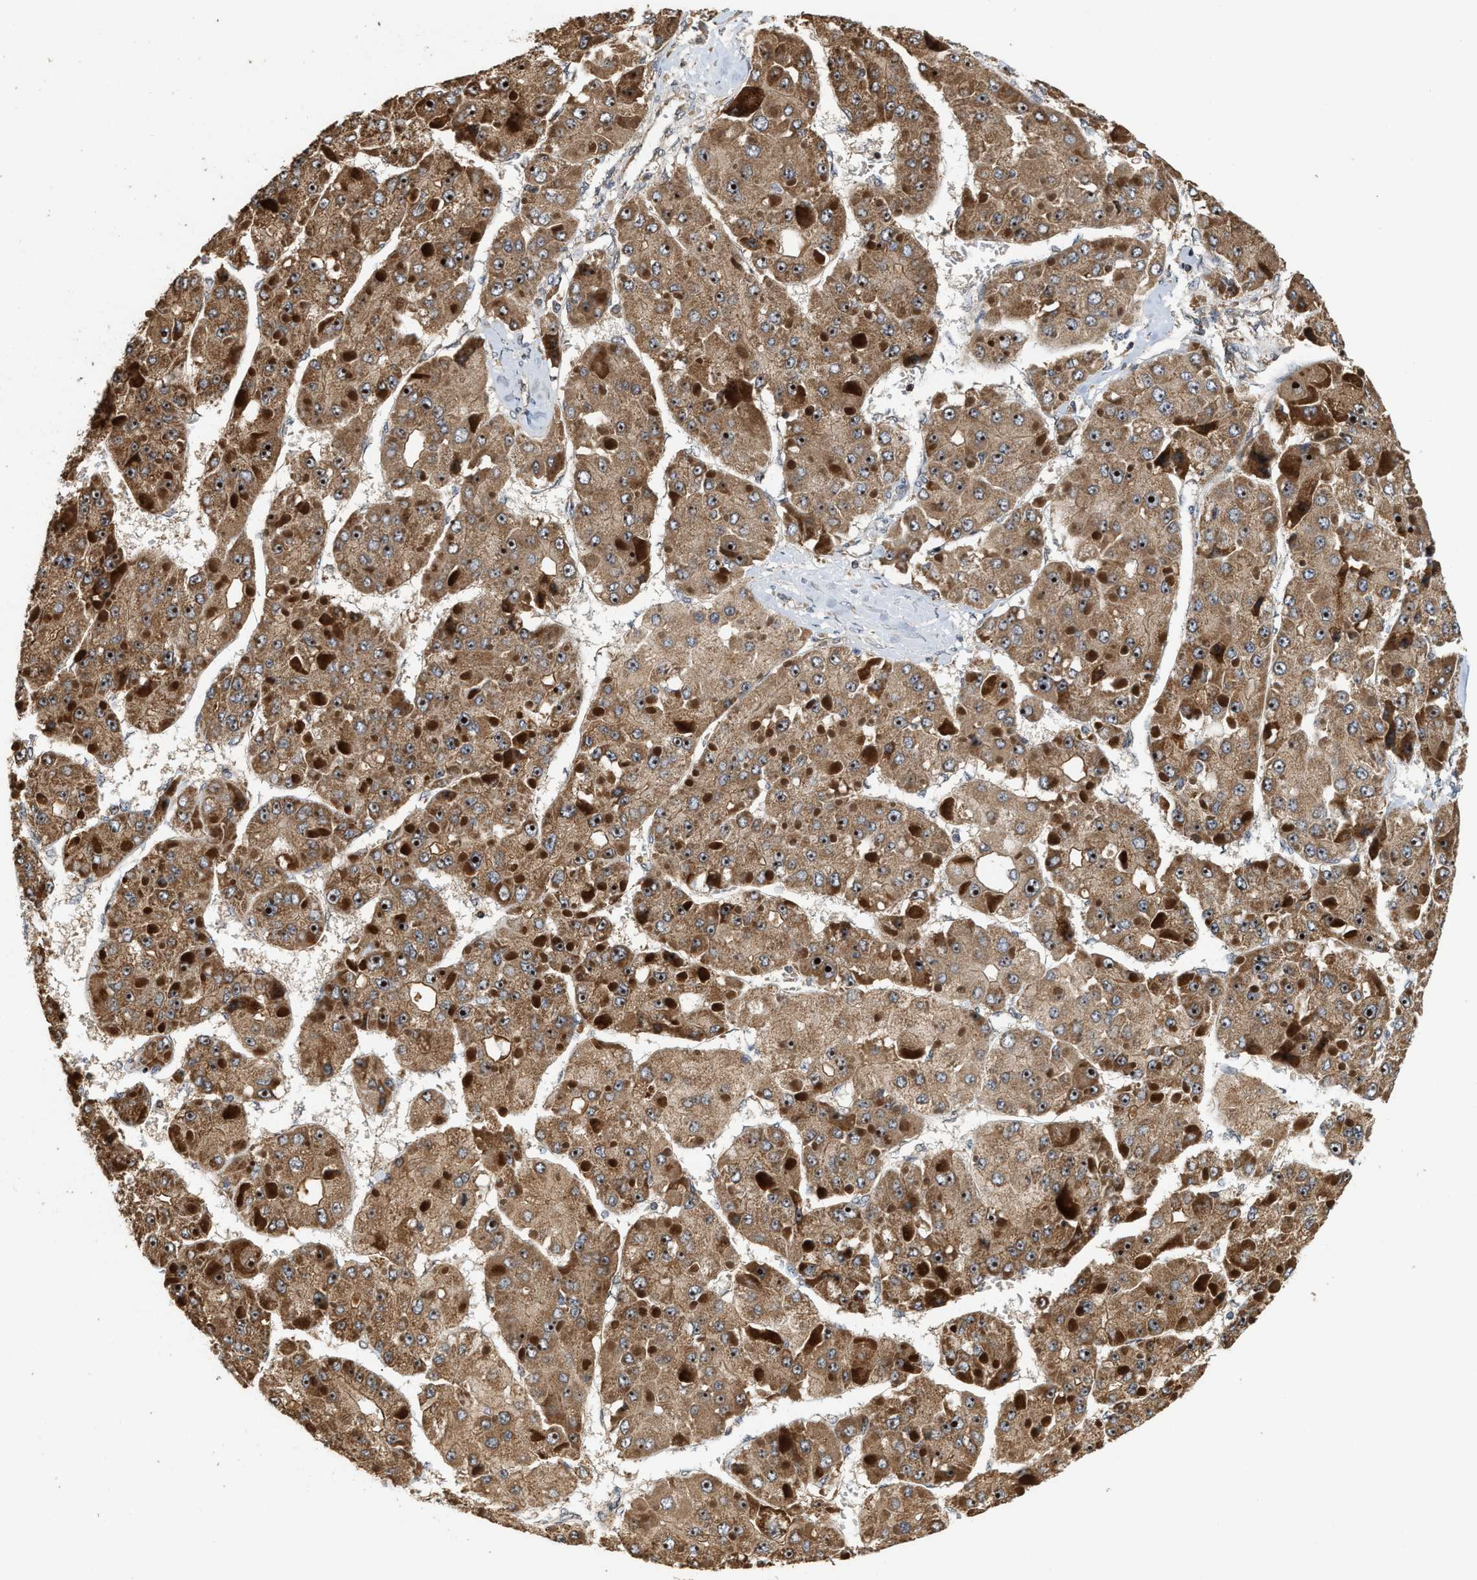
{"staining": {"intensity": "strong", "quantity": ">75%", "location": "cytoplasmic/membranous,nuclear"}, "tissue": "liver cancer", "cell_type": "Tumor cells", "image_type": "cancer", "snomed": [{"axis": "morphology", "description": "Carcinoma, Hepatocellular, NOS"}, {"axis": "topography", "description": "Liver"}], "caption": "DAB immunohistochemical staining of human liver hepatocellular carcinoma displays strong cytoplasmic/membranous and nuclear protein positivity in approximately >75% of tumor cells.", "gene": "ELP2", "patient": {"sex": "female", "age": 73}}